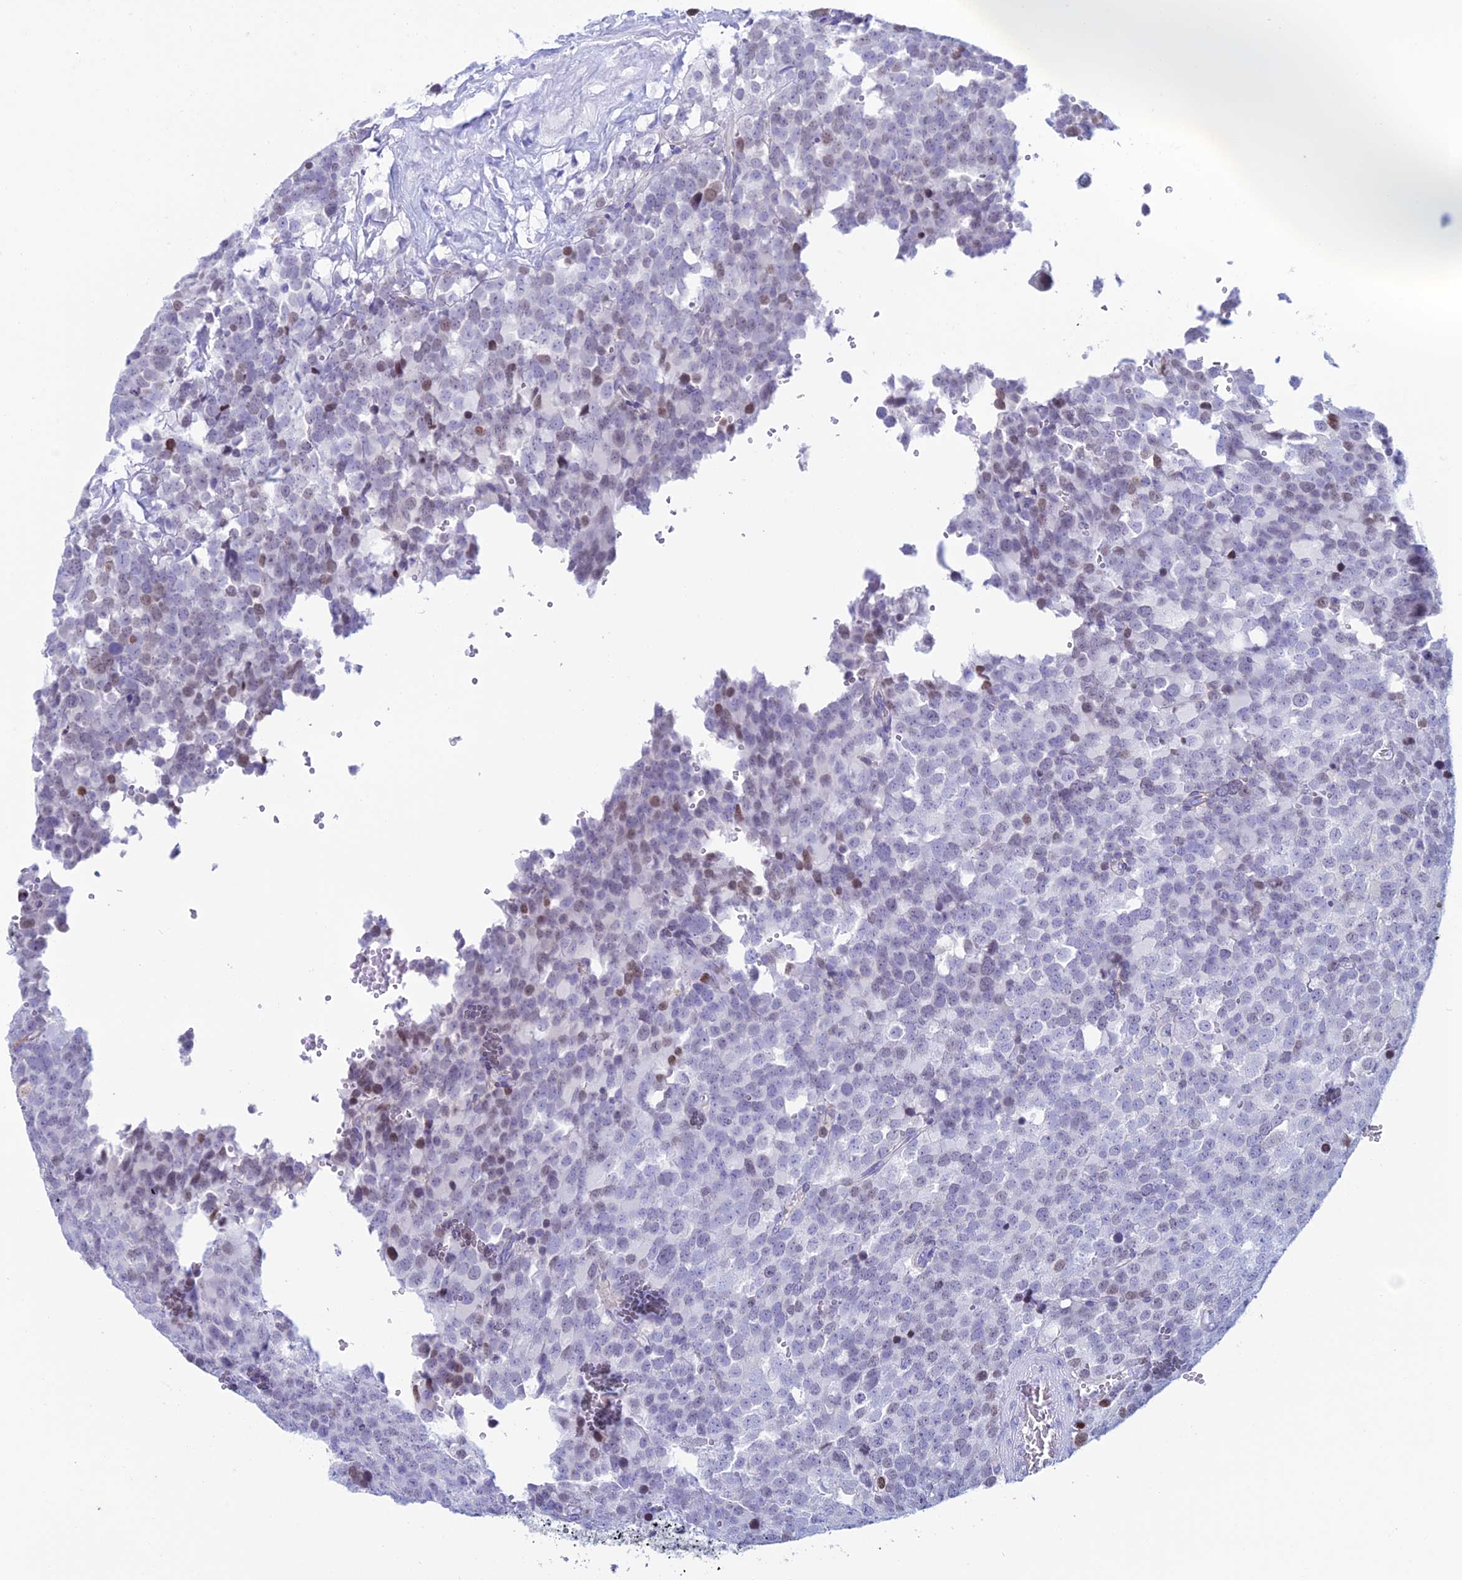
{"staining": {"intensity": "moderate", "quantity": "<25%", "location": "nuclear"}, "tissue": "testis cancer", "cell_type": "Tumor cells", "image_type": "cancer", "snomed": [{"axis": "morphology", "description": "Seminoma, NOS"}, {"axis": "topography", "description": "Testis"}], "caption": "Immunohistochemistry (IHC) image of human seminoma (testis) stained for a protein (brown), which displays low levels of moderate nuclear expression in approximately <25% of tumor cells.", "gene": "KCNK17", "patient": {"sex": "male", "age": 71}}